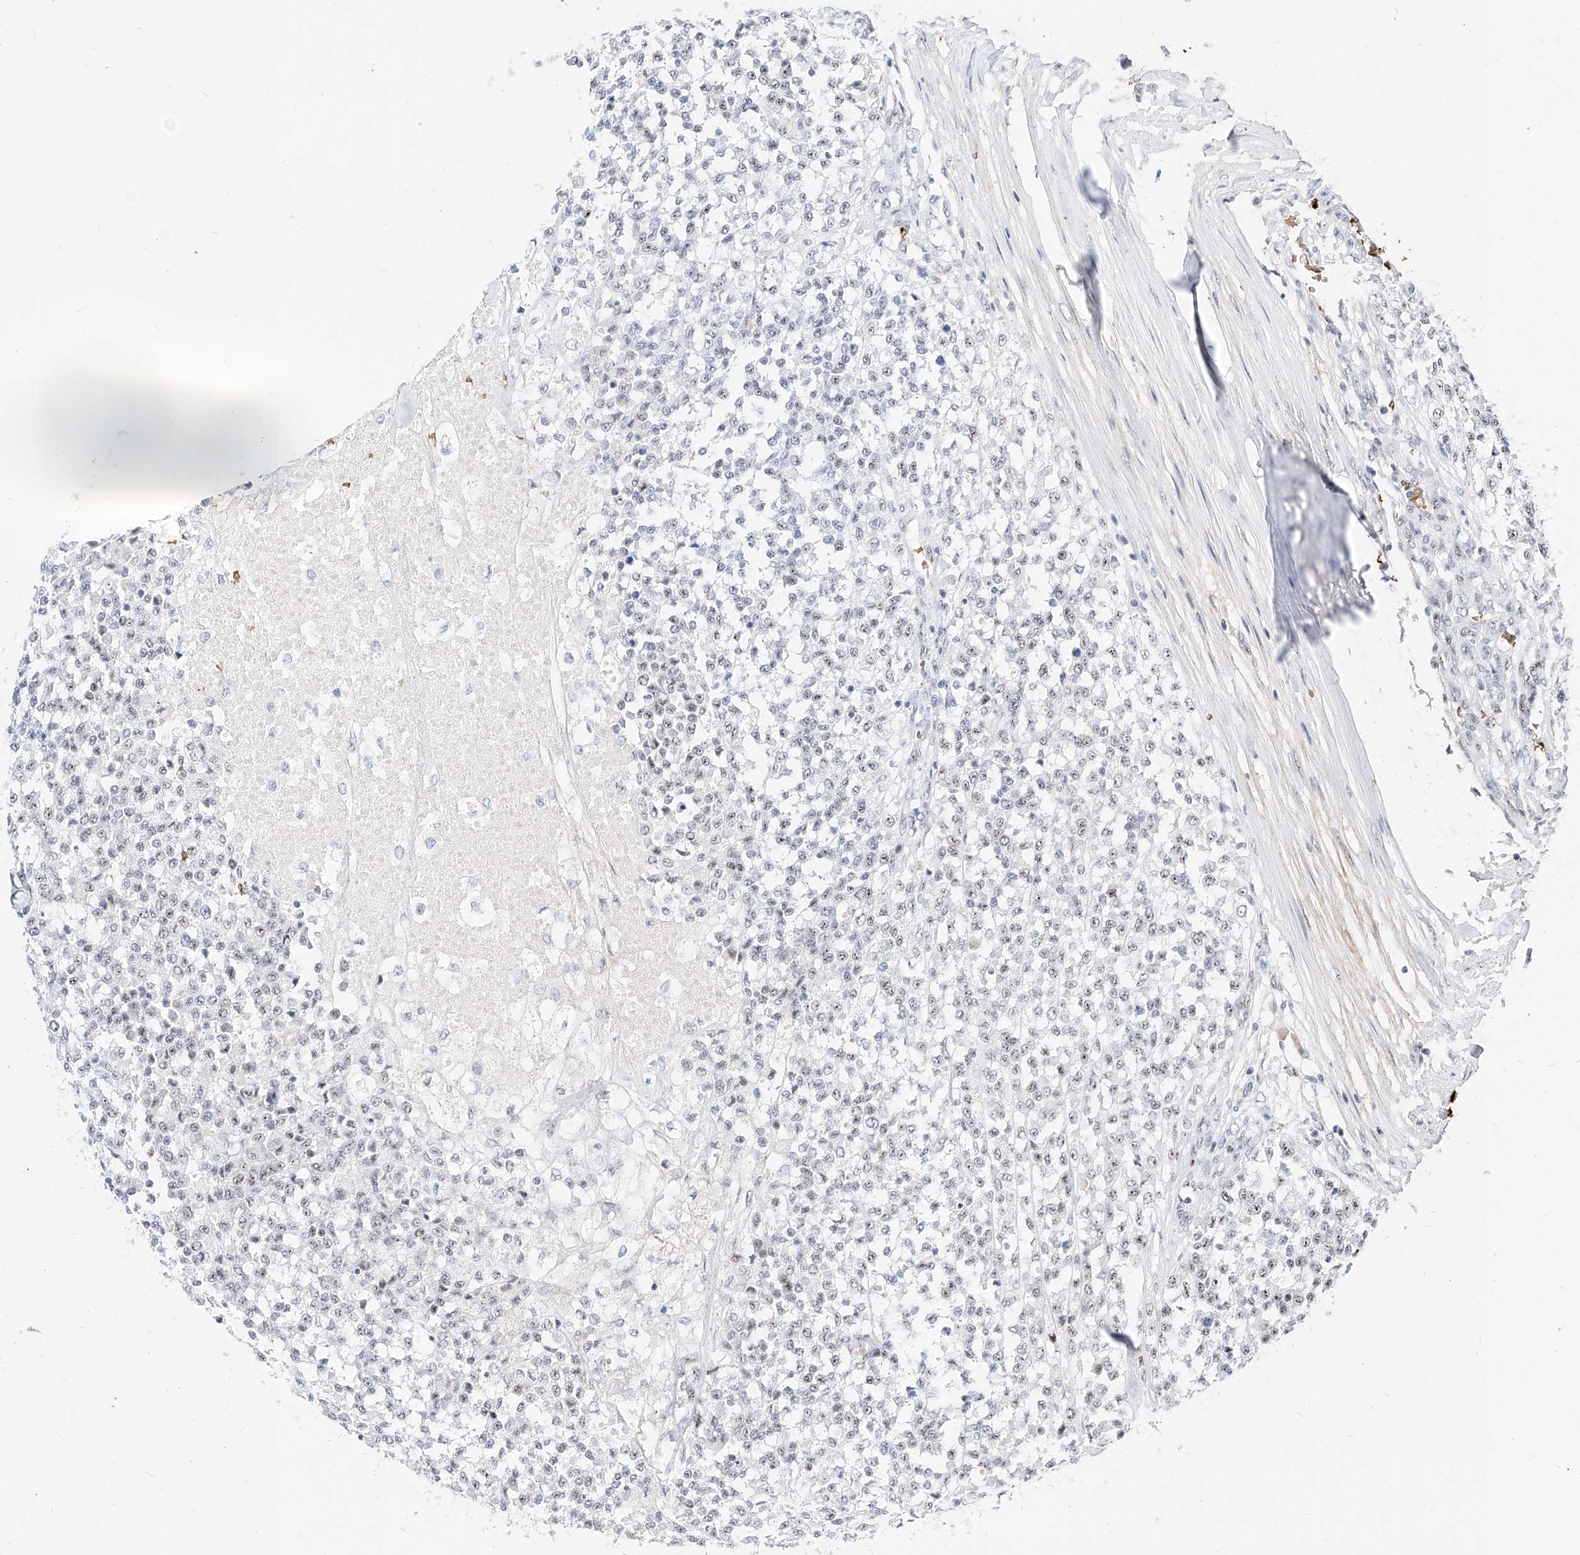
{"staining": {"intensity": "weak", "quantity": "25%-75%", "location": "nuclear"}, "tissue": "testis cancer", "cell_type": "Tumor cells", "image_type": "cancer", "snomed": [{"axis": "morphology", "description": "Seminoma, NOS"}, {"axis": "topography", "description": "Testis"}], "caption": "Seminoma (testis) stained with a protein marker exhibits weak staining in tumor cells.", "gene": "ZFP42", "patient": {"sex": "male", "age": 59}}